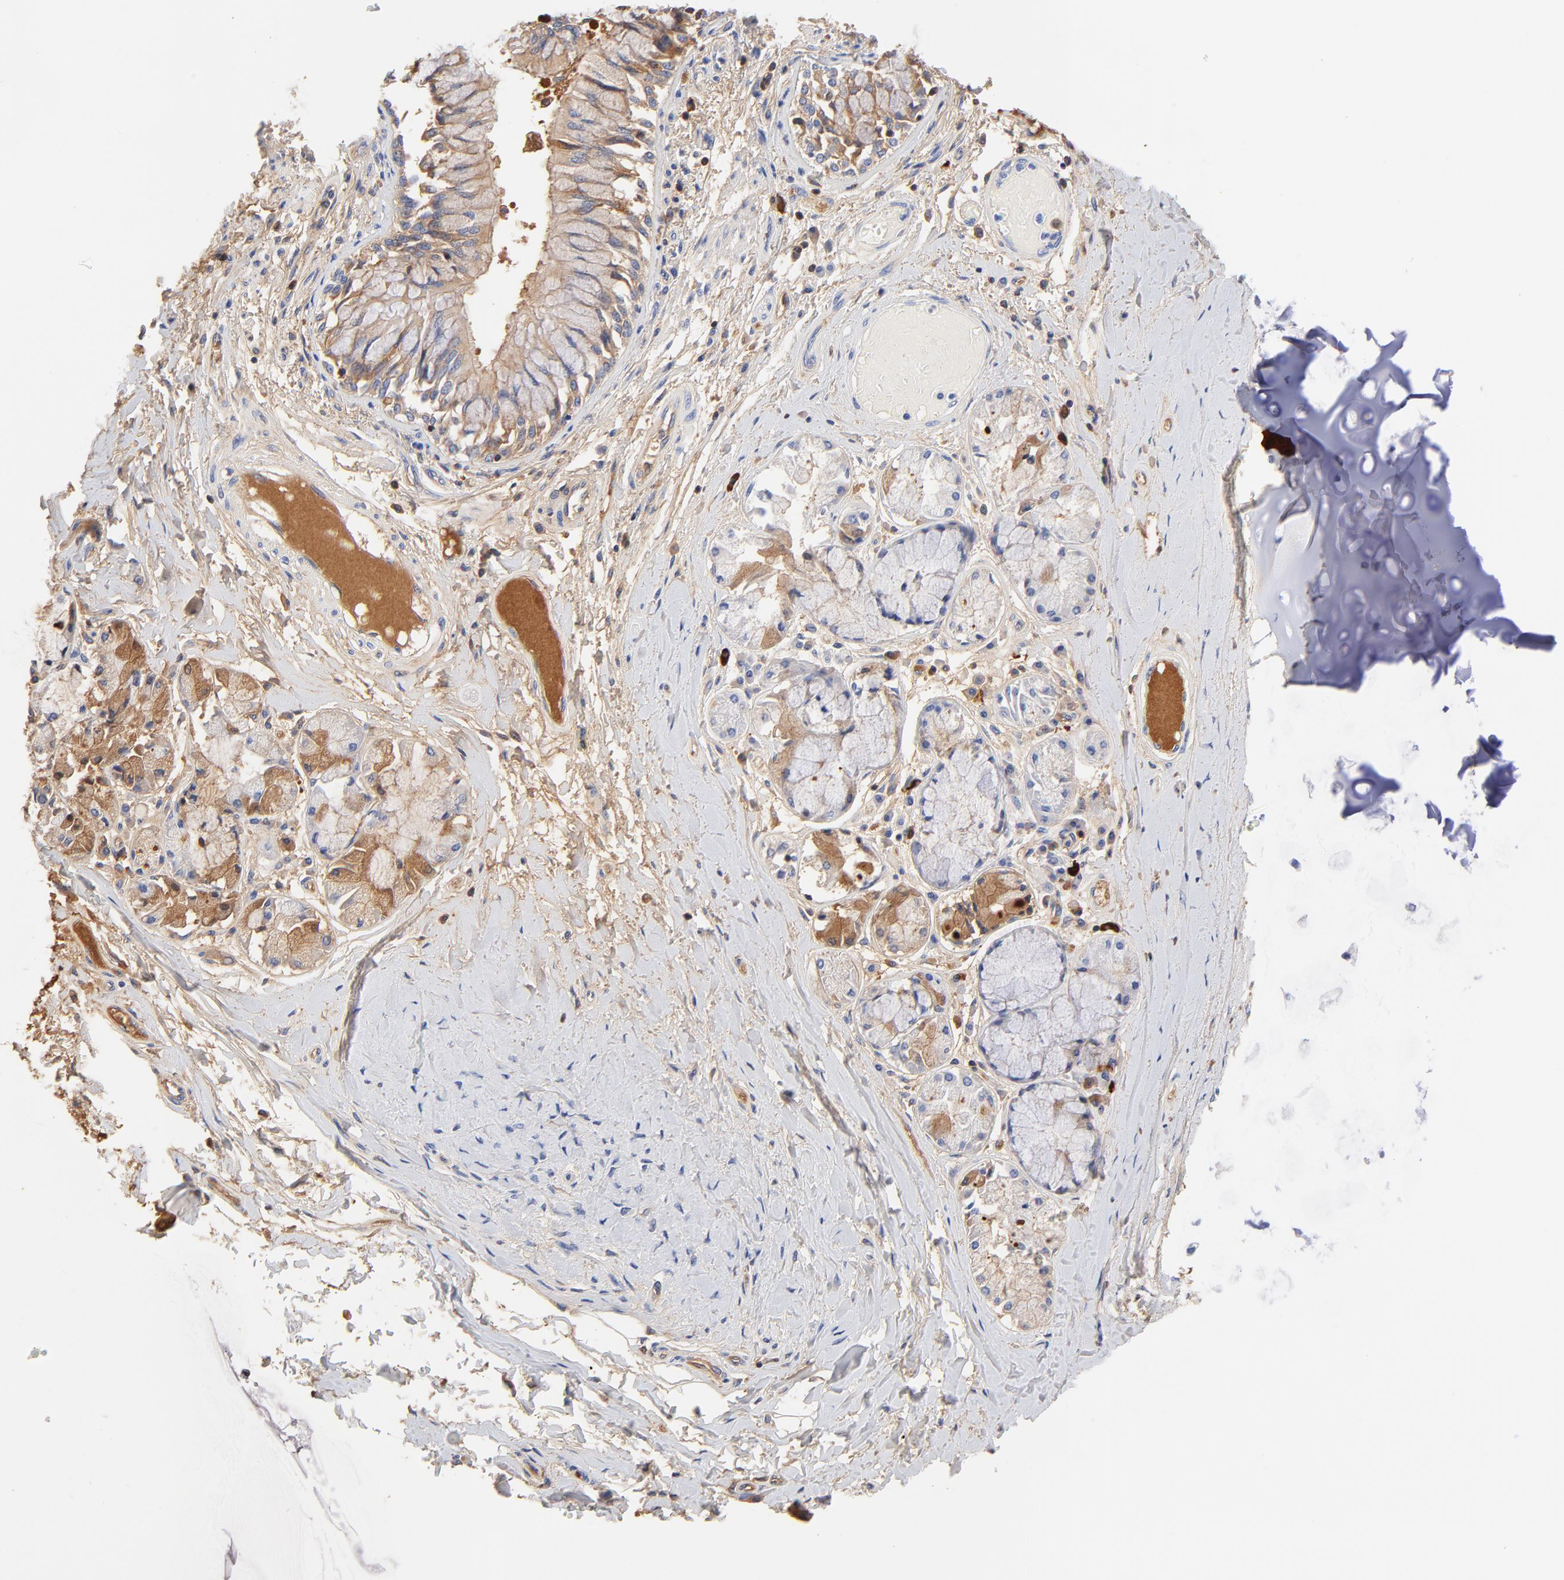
{"staining": {"intensity": "weak", "quantity": ">75%", "location": "cytoplasmic/membranous"}, "tissue": "bronchus", "cell_type": "Respiratory epithelial cells", "image_type": "normal", "snomed": [{"axis": "morphology", "description": "Normal tissue, NOS"}, {"axis": "topography", "description": "Cartilage tissue"}, {"axis": "topography", "description": "Bronchus"}, {"axis": "topography", "description": "Lung"}, {"axis": "topography", "description": "Peripheral nerve tissue"}], "caption": "Protein staining by immunohistochemistry reveals weak cytoplasmic/membranous positivity in approximately >75% of respiratory epithelial cells in benign bronchus.", "gene": "IGLV3", "patient": {"sex": "female", "age": 49}}